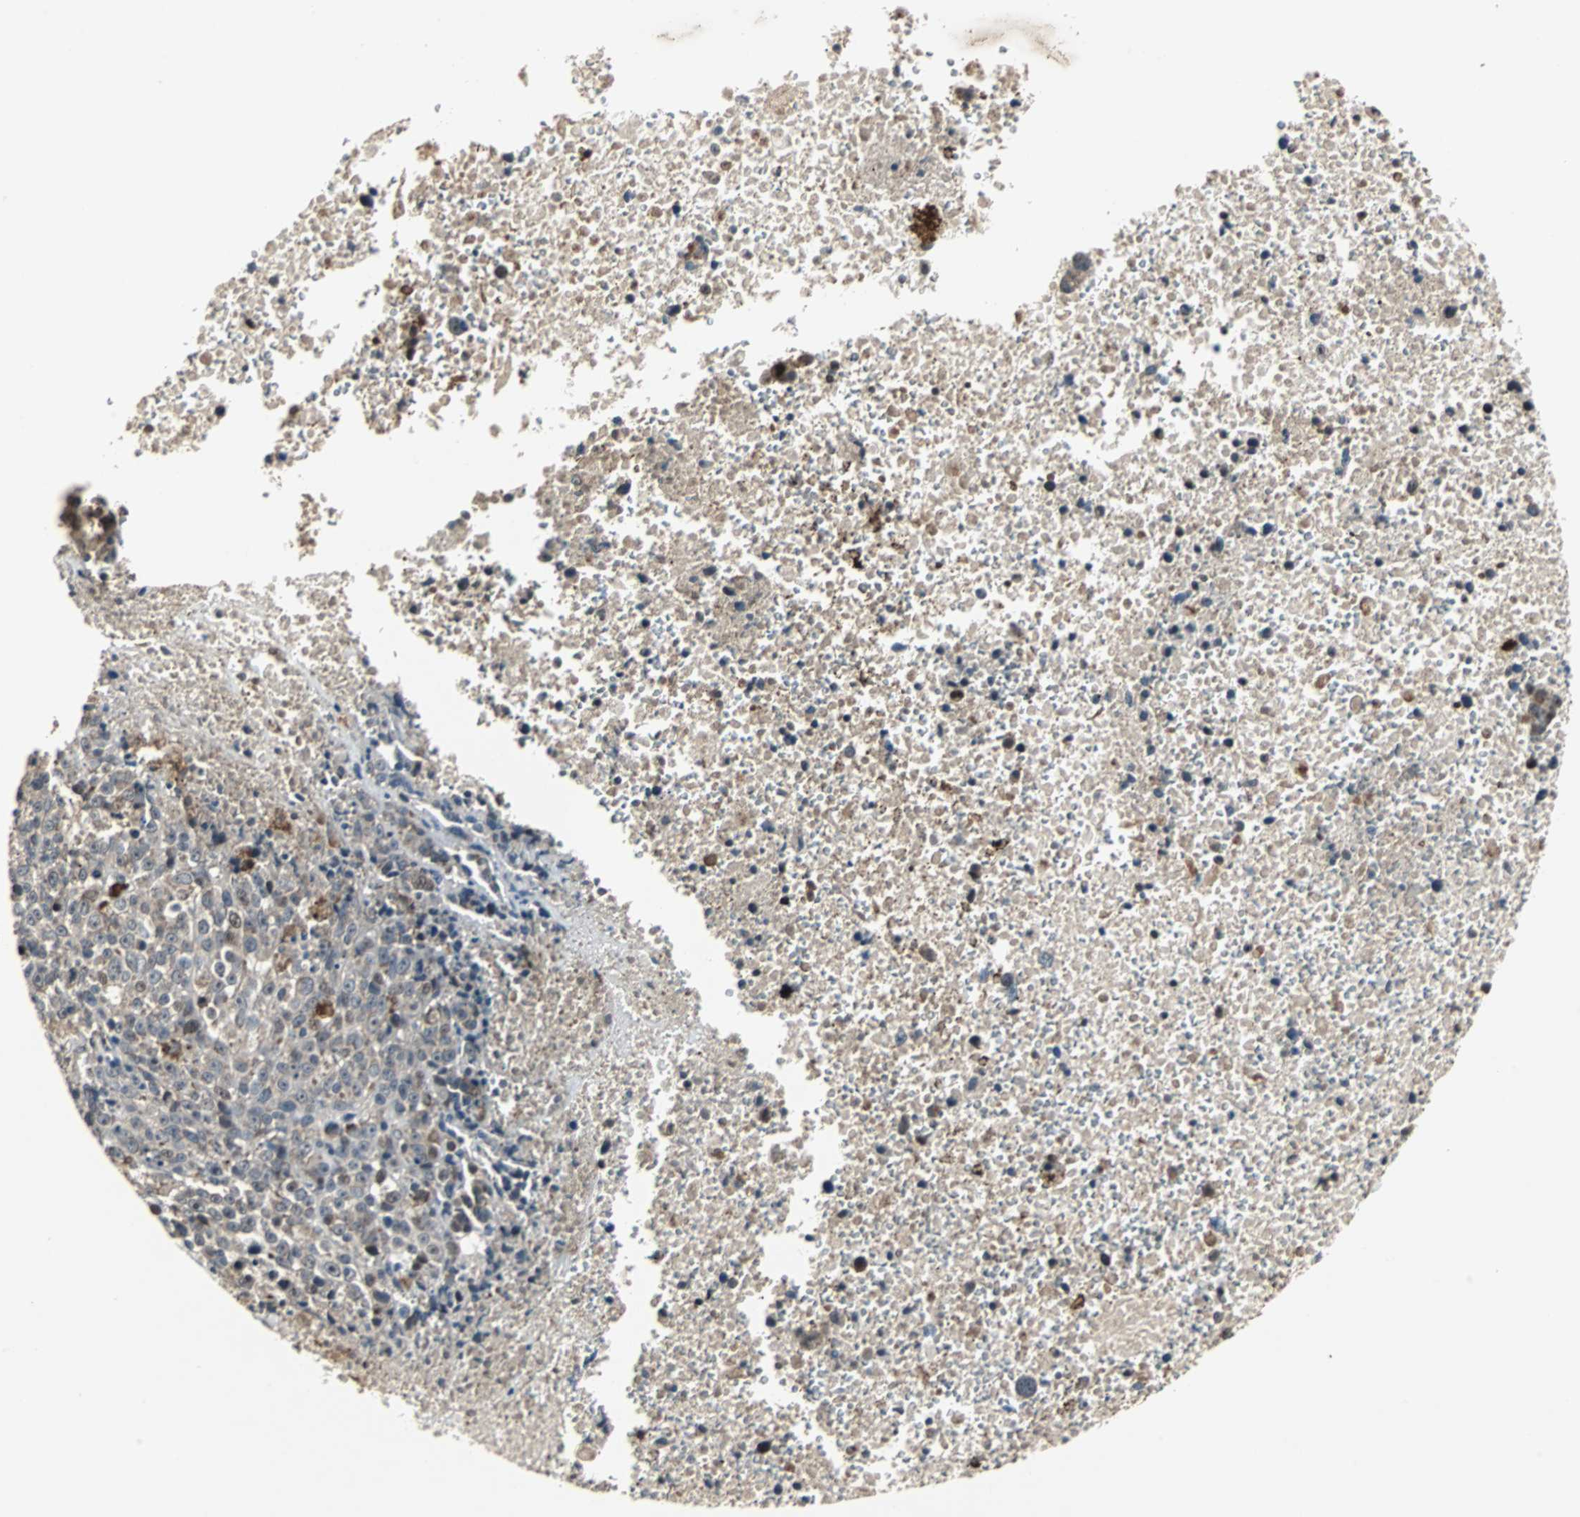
{"staining": {"intensity": "weak", "quantity": "<25%", "location": "cytoplasmic/membranous"}, "tissue": "melanoma", "cell_type": "Tumor cells", "image_type": "cancer", "snomed": [{"axis": "morphology", "description": "Malignant melanoma, Metastatic site"}, {"axis": "topography", "description": "Cerebral cortex"}], "caption": "Immunohistochemistry of human melanoma reveals no staining in tumor cells.", "gene": "MRPL40", "patient": {"sex": "female", "age": 52}}